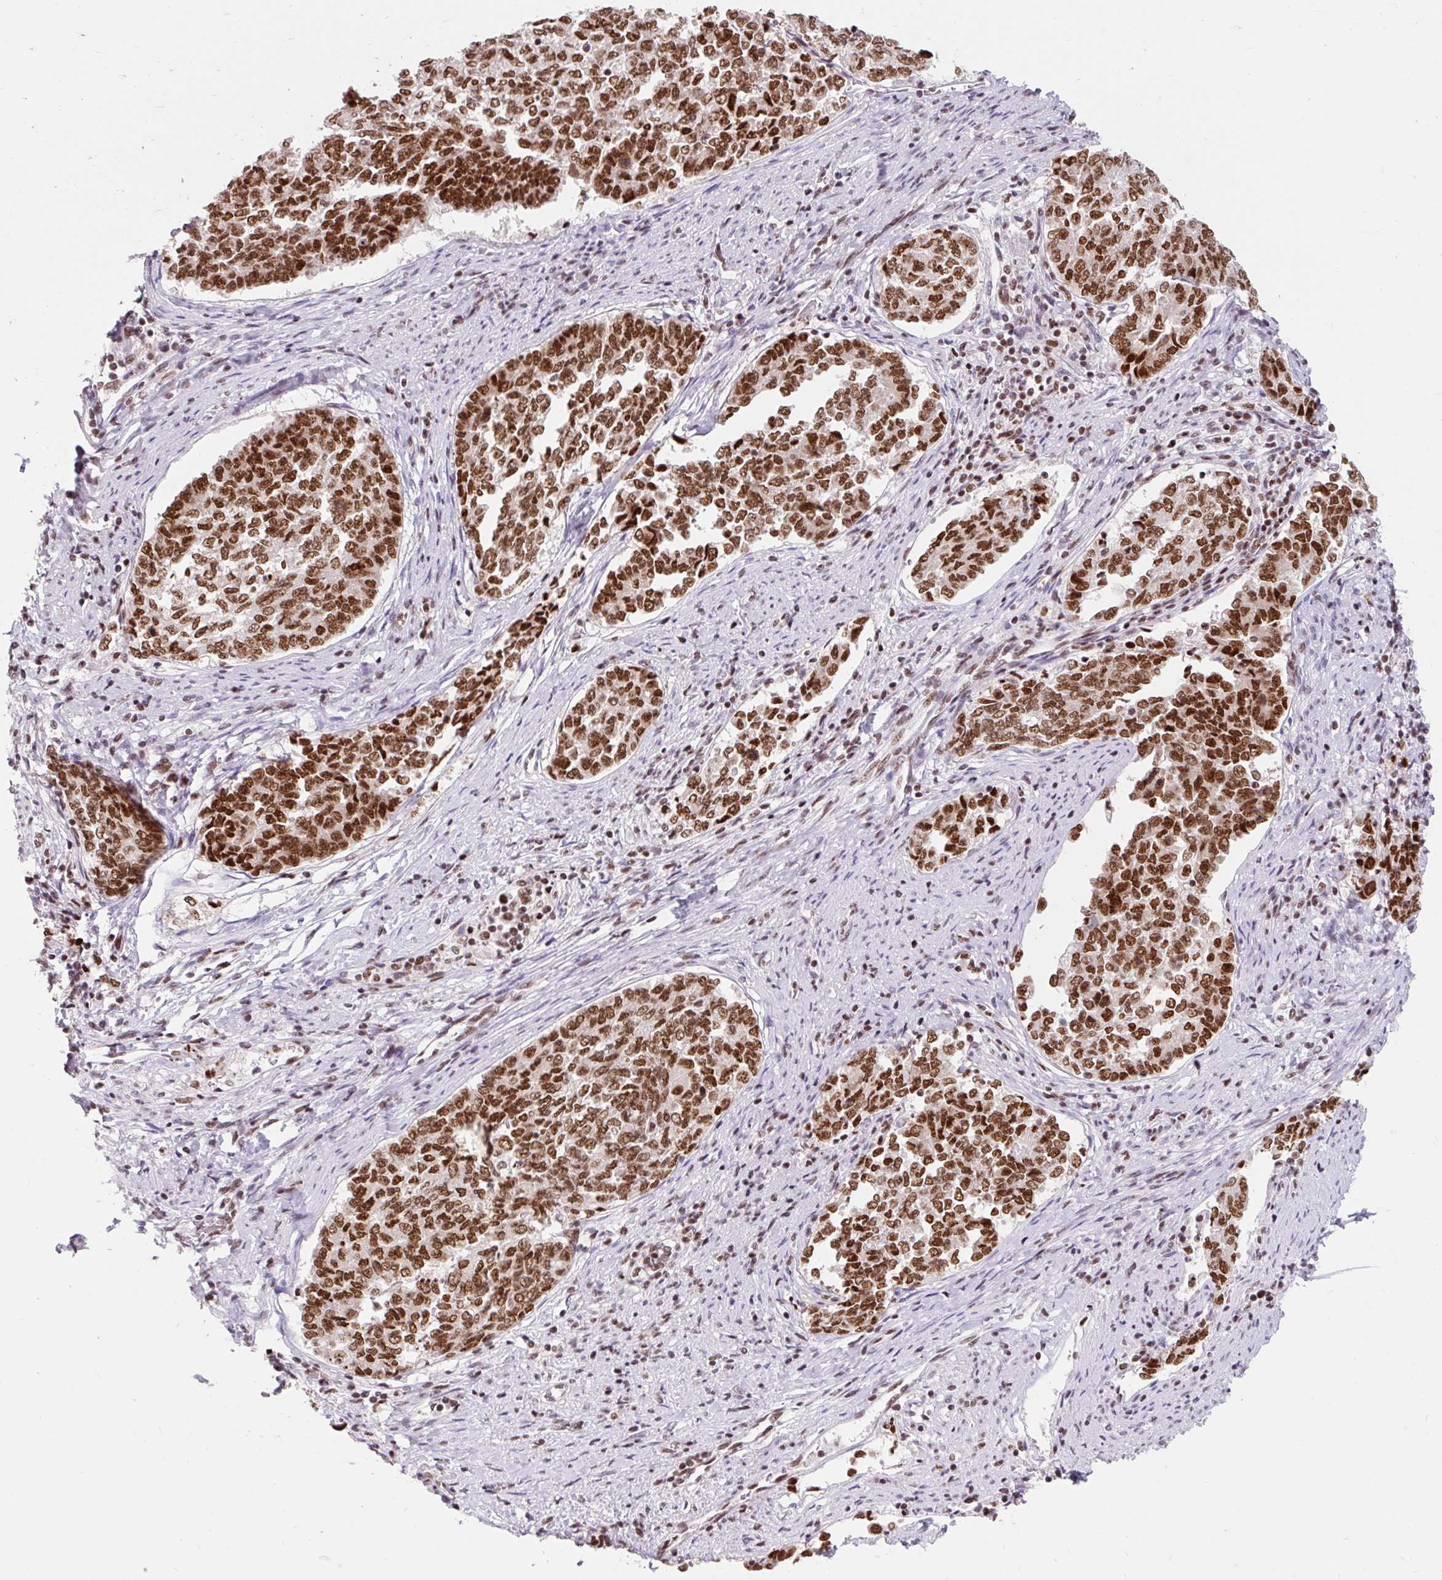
{"staining": {"intensity": "strong", "quantity": ">75%", "location": "nuclear"}, "tissue": "endometrial cancer", "cell_type": "Tumor cells", "image_type": "cancer", "snomed": [{"axis": "morphology", "description": "Adenocarcinoma, NOS"}, {"axis": "topography", "description": "Endometrium"}], "caption": "Endometrial cancer (adenocarcinoma) stained with a brown dye reveals strong nuclear positive expression in about >75% of tumor cells.", "gene": "SRSF10", "patient": {"sex": "female", "age": 80}}